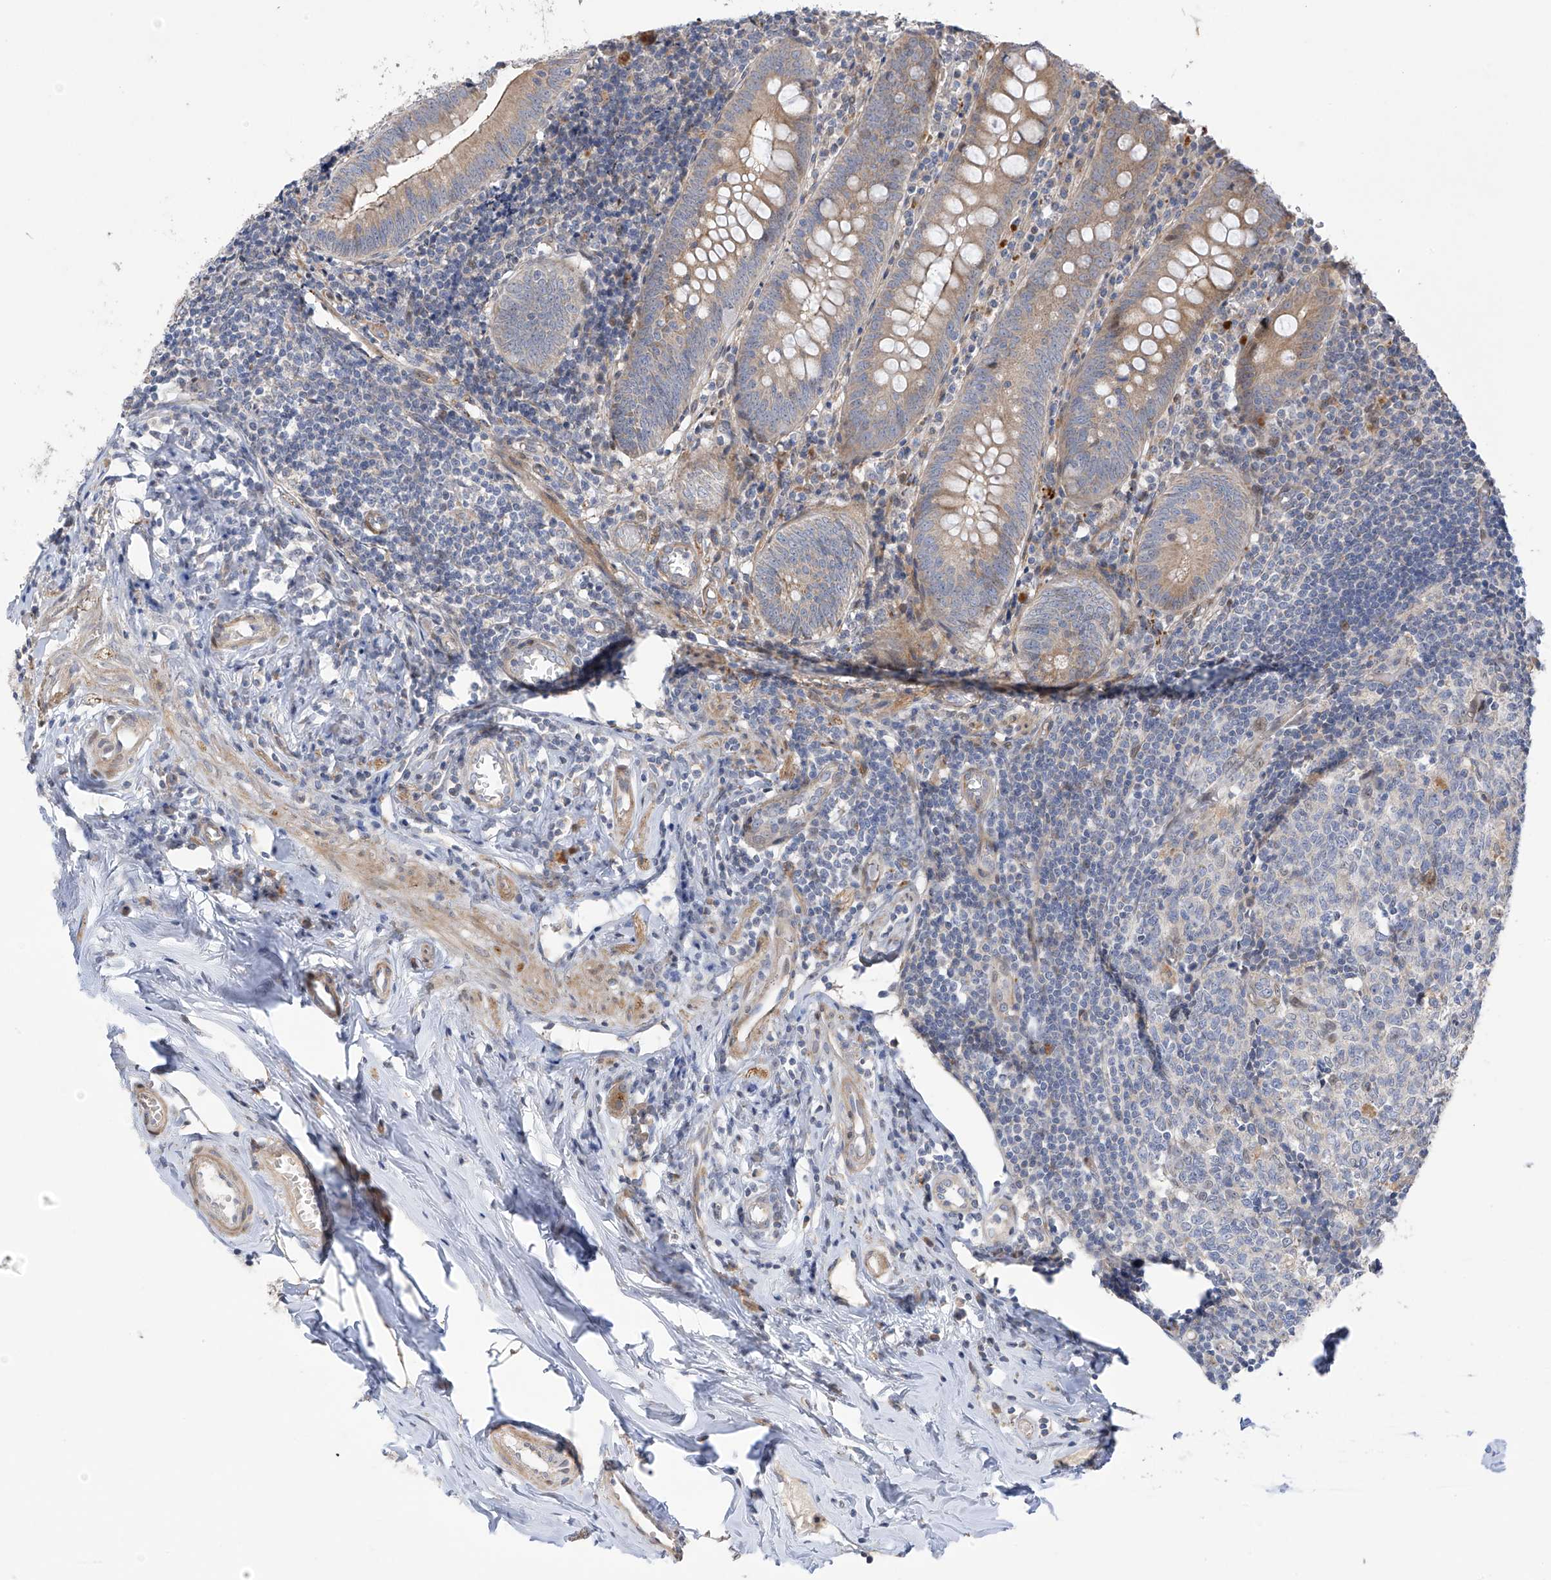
{"staining": {"intensity": "moderate", "quantity": "25%-75%", "location": "cytoplasmic/membranous"}, "tissue": "appendix", "cell_type": "Glandular cells", "image_type": "normal", "snomed": [{"axis": "morphology", "description": "Normal tissue, NOS"}, {"axis": "topography", "description": "Appendix"}], "caption": "A high-resolution photomicrograph shows immunohistochemistry staining of unremarkable appendix, which shows moderate cytoplasmic/membranous positivity in about 25%-75% of glandular cells. Using DAB (3,3'-diaminobenzidine) (brown) and hematoxylin (blue) stains, captured at high magnification using brightfield microscopy.", "gene": "ZNF641", "patient": {"sex": "female", "age": 54}}